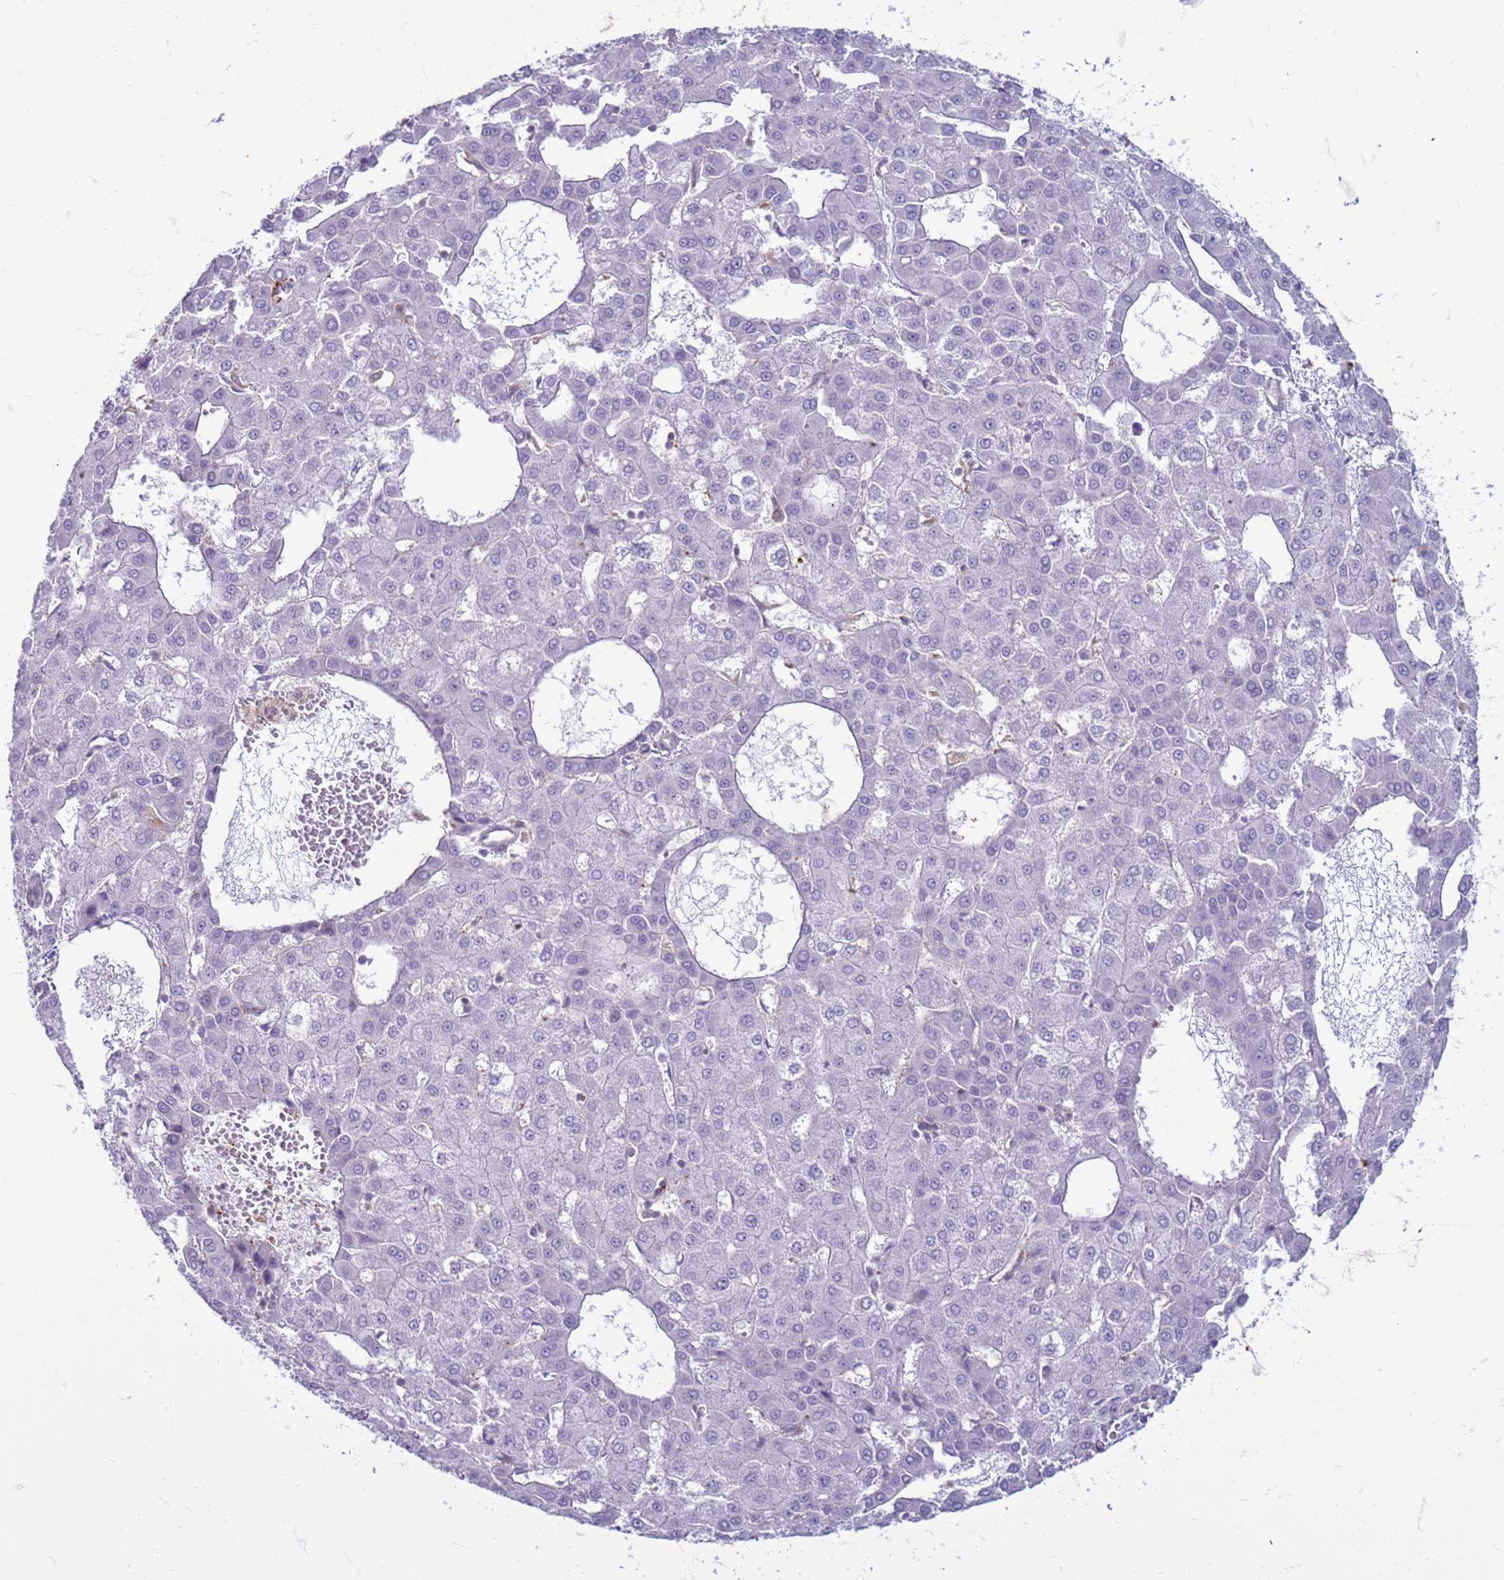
{"staining": {"intensity": "negative", "quantity": "none", "location": "none"}, "tissue": "liver cancer", "cell_type": "Tumor cells", "image_type": "cancer", "snomed": [{"axis": "morphology", "description": "Carcinoma, Hepatocellular, NOS"}, {"axis": "topography", "description": "Liver"}], "caption": "High magnification brightfield microscopy of liver cancer (hepatocellular carcinoma) stained with DAB (brown) and counterstained with hematoxylin (blue): tumor cells show no significant staining.", "gene": "SLC15A3", "patient": {"sex": "male", "age": 47}}